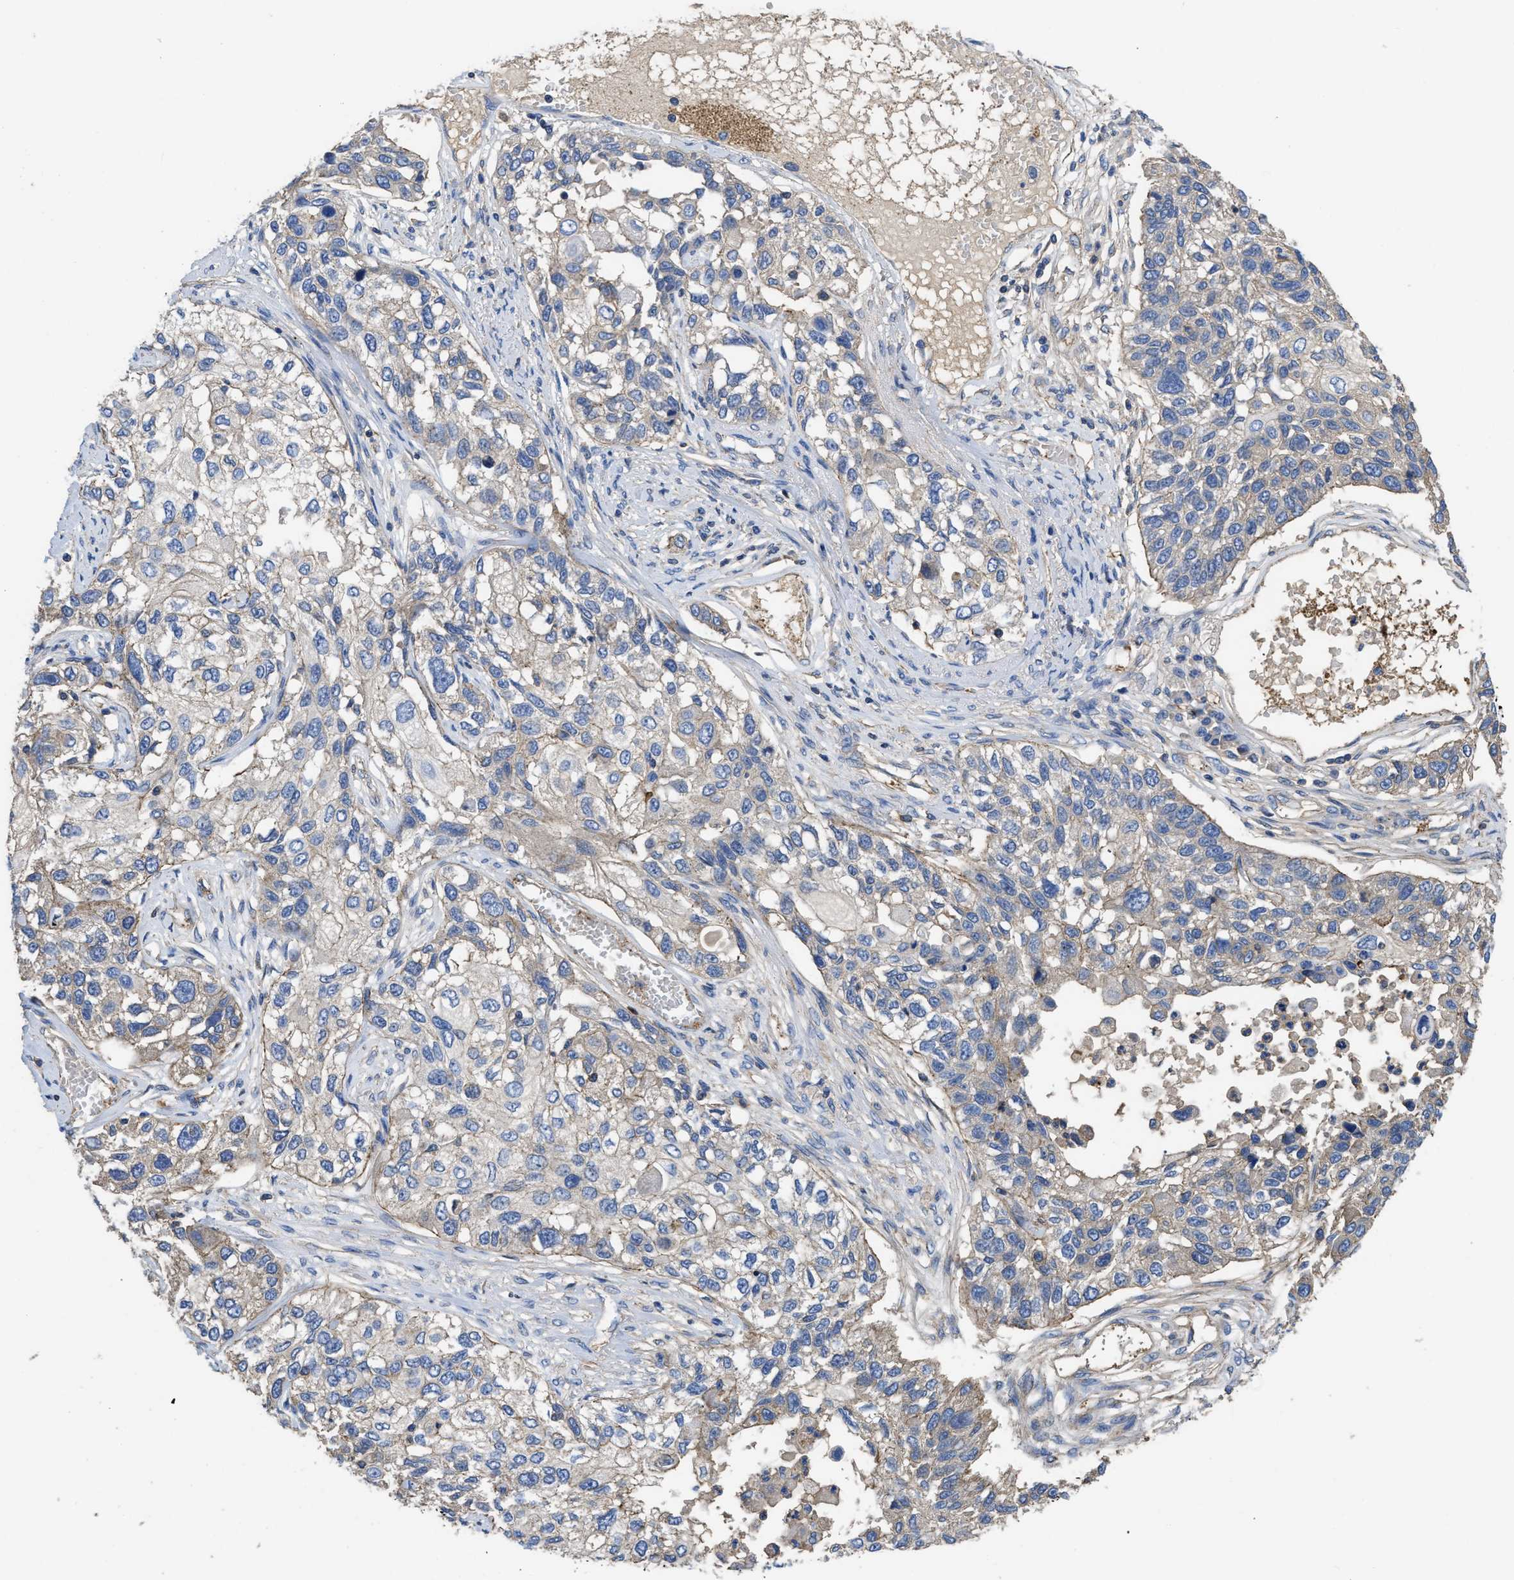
{"staining": {"intensity": "negative", "quantity": "none", "location": "none"}, "tissue": "lung cancer", "cell_type": "Tumor cells", "image_type": "cancer", "snomed": [{"axis": "morphology", "description": "Squamous cell carcinoma, NOS"}, {"axis": "topography", "description": "Lung"}], "caption": "IHC micrograph of human lung squamous cell carcinoma stained for a protein (brown), which shows no positivity in tumor cells.", "gene": "USP4", "patient": {"sex": "male", "age": 71}}